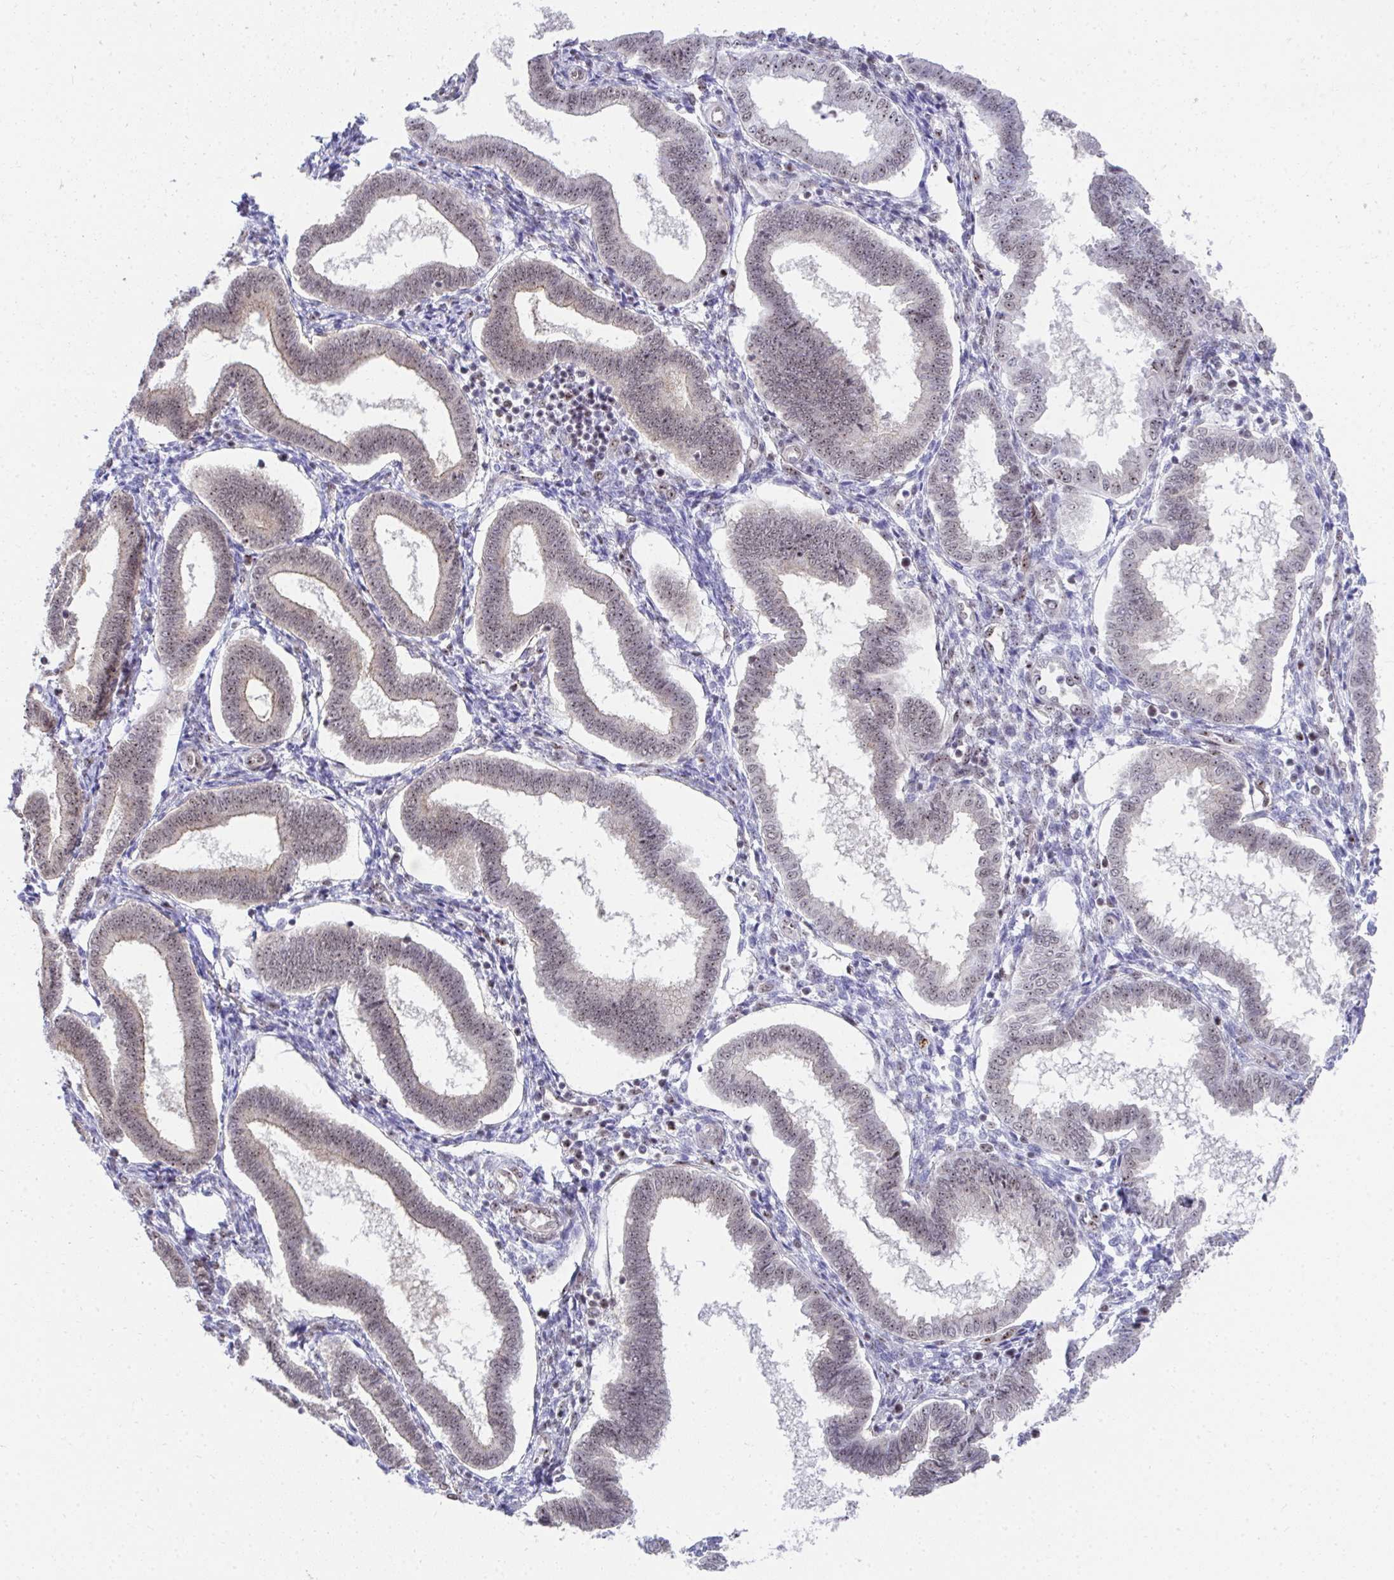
{"staining": {"intensity": "moderate", "quantity": "25%-75%", "location": "nuclear"}, "tissue": "endometrium", "cell_type": "Cells in endometrial stroma", "image_type": "normal", "snomed": [{"axis": "morphology", "description": "Normal tissue, NOS"}, {"axis": "topography", "description": "Endometrium"}], "caption": "Unremarkable endometrium was stained to show a protein in brown. There is medium levels of moderate nuclear positivity in approximately 25%-75% of cells in endometrial stroma.", "gene": "HIRA", "patient": {"sex": "female", "age": 24}}